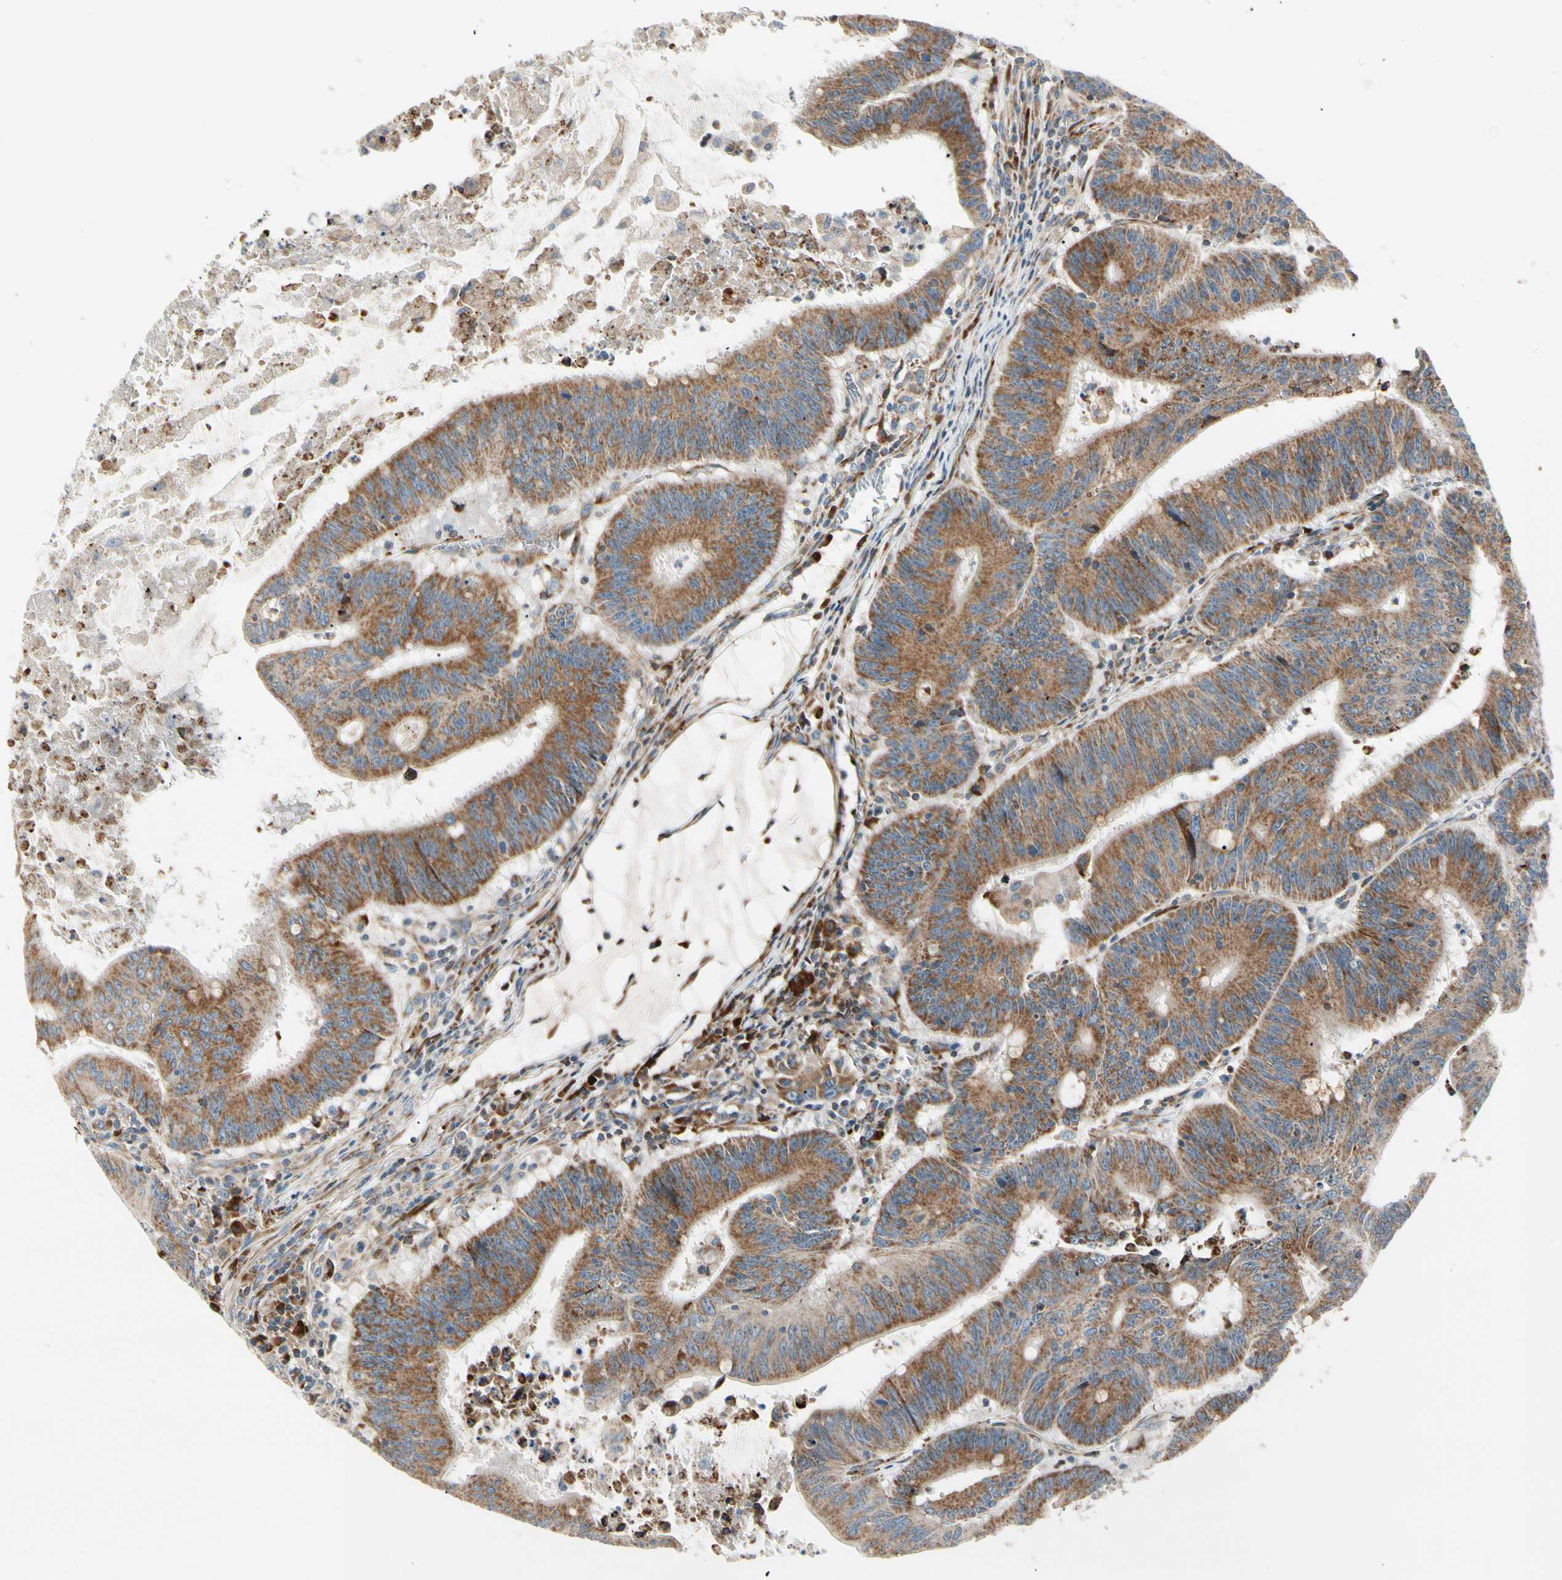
{"staining": {"intensity": "moderate", "quantity": ">75%", "location": "cytoplasmic/membranous"}, "tissue": "colorectal cancer", "cell_type": "Tumor cells", "image_type": "cancer", "snomed": [{"axis": "morphology", "description": "Adenocarcinoma, NOS"}, {"axis": "topography", "description": "Colon"}], "caption": "The histopathology image demonstrates a brown stain indicating the presence of a protein in the cytoplasmic/membranous of tumor cells in colorectal cancer (adenocarcinoma). (Brightfield microscopy of DAB IHC at high magnification).", "gene": "MRPL9", "patient": {"sex": "male", "age": 45}}